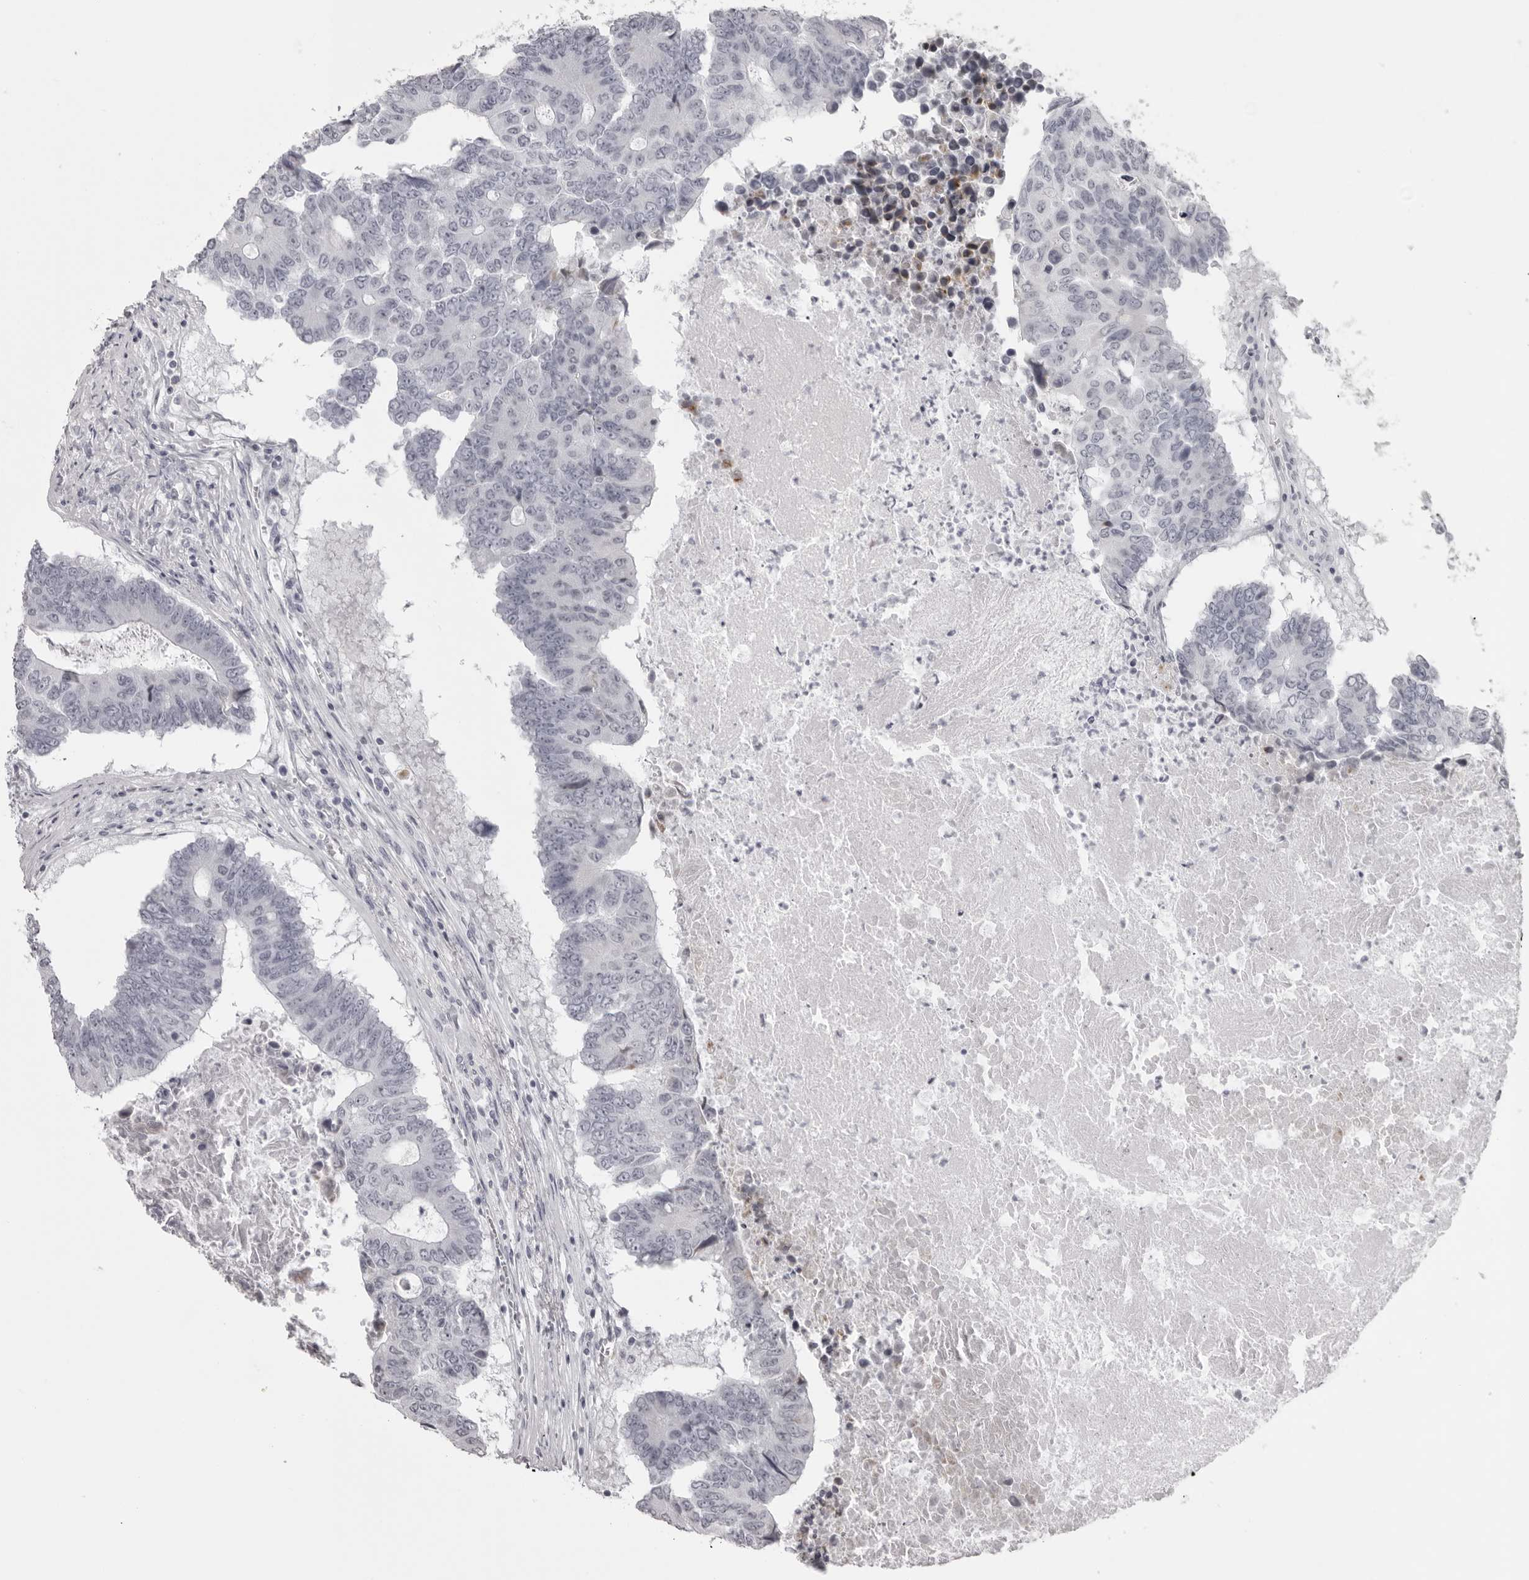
{"staining": {"intensity": "negative", "quantity": "none", "location": "none"}, "tissue": "colorectal cancer", "cell_type": "Tumor cells", "image_type": "cancer", "snomed": [{"axis": "morphology", "description": "Adenocarcinoma, NOS"}, {"axis": "topography", "description": "Colon"}], "caption": "Image shows no protein positivity in tumor cells of colorectal adenocarcinoma tissue.", "gene": "NUDT18", "patient": {"sex": "male", "age": 87}}